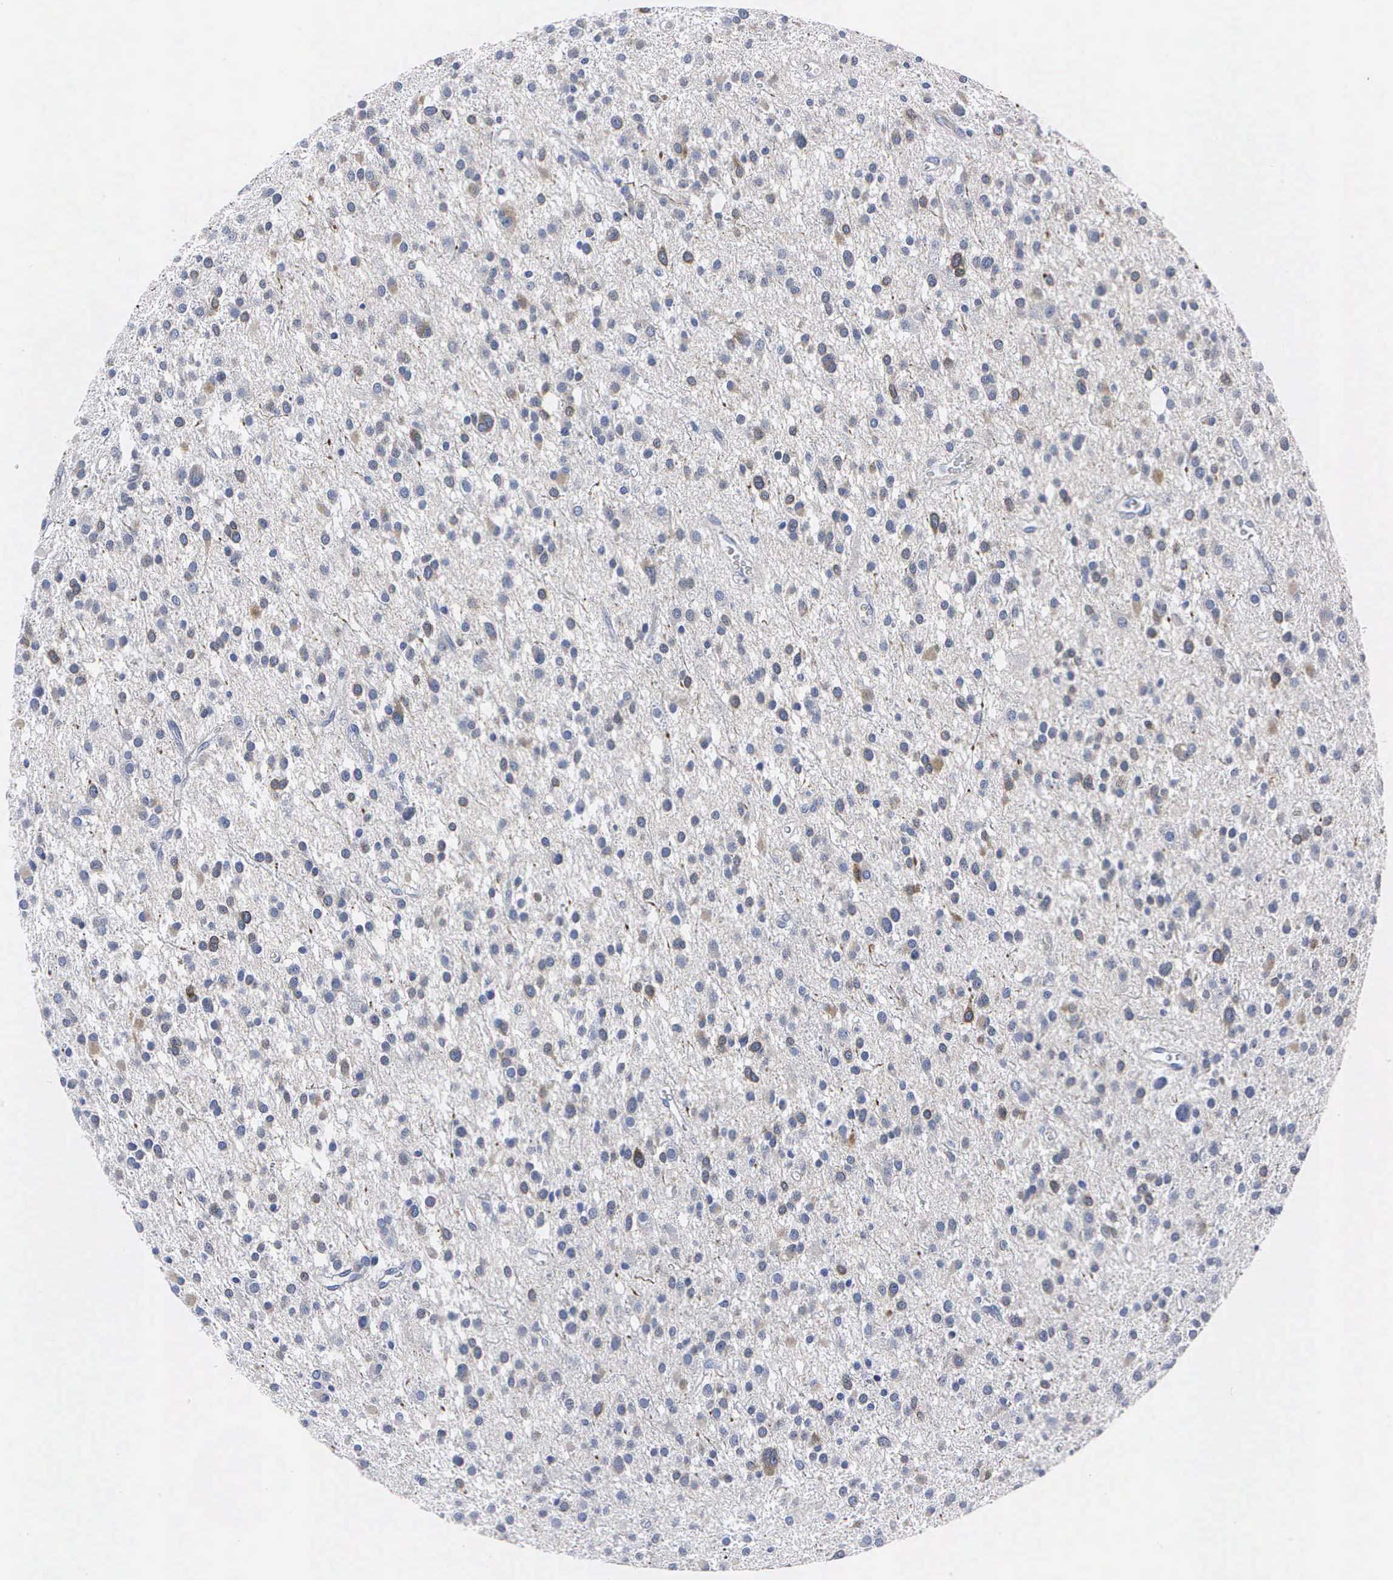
{"staining": {"intensity": "weak", "quantity": "<25%", "location": "cytoplasmic/membranous"}, "tissue": "glioma", "cell_type": "Tumor cells", "image_type": "cancer", "snomed": [{"axis": "morphology", "description": "Glioma, malignant, Low grade"}, {"axis": "topography", "description": "Brain"}], "caption": "An image of malignant low-grade glioma stained for a protein exhibits no brown staining in tumor cells.", "gene": "ENO2", "patient": {"sex": "female", "age": 36}}